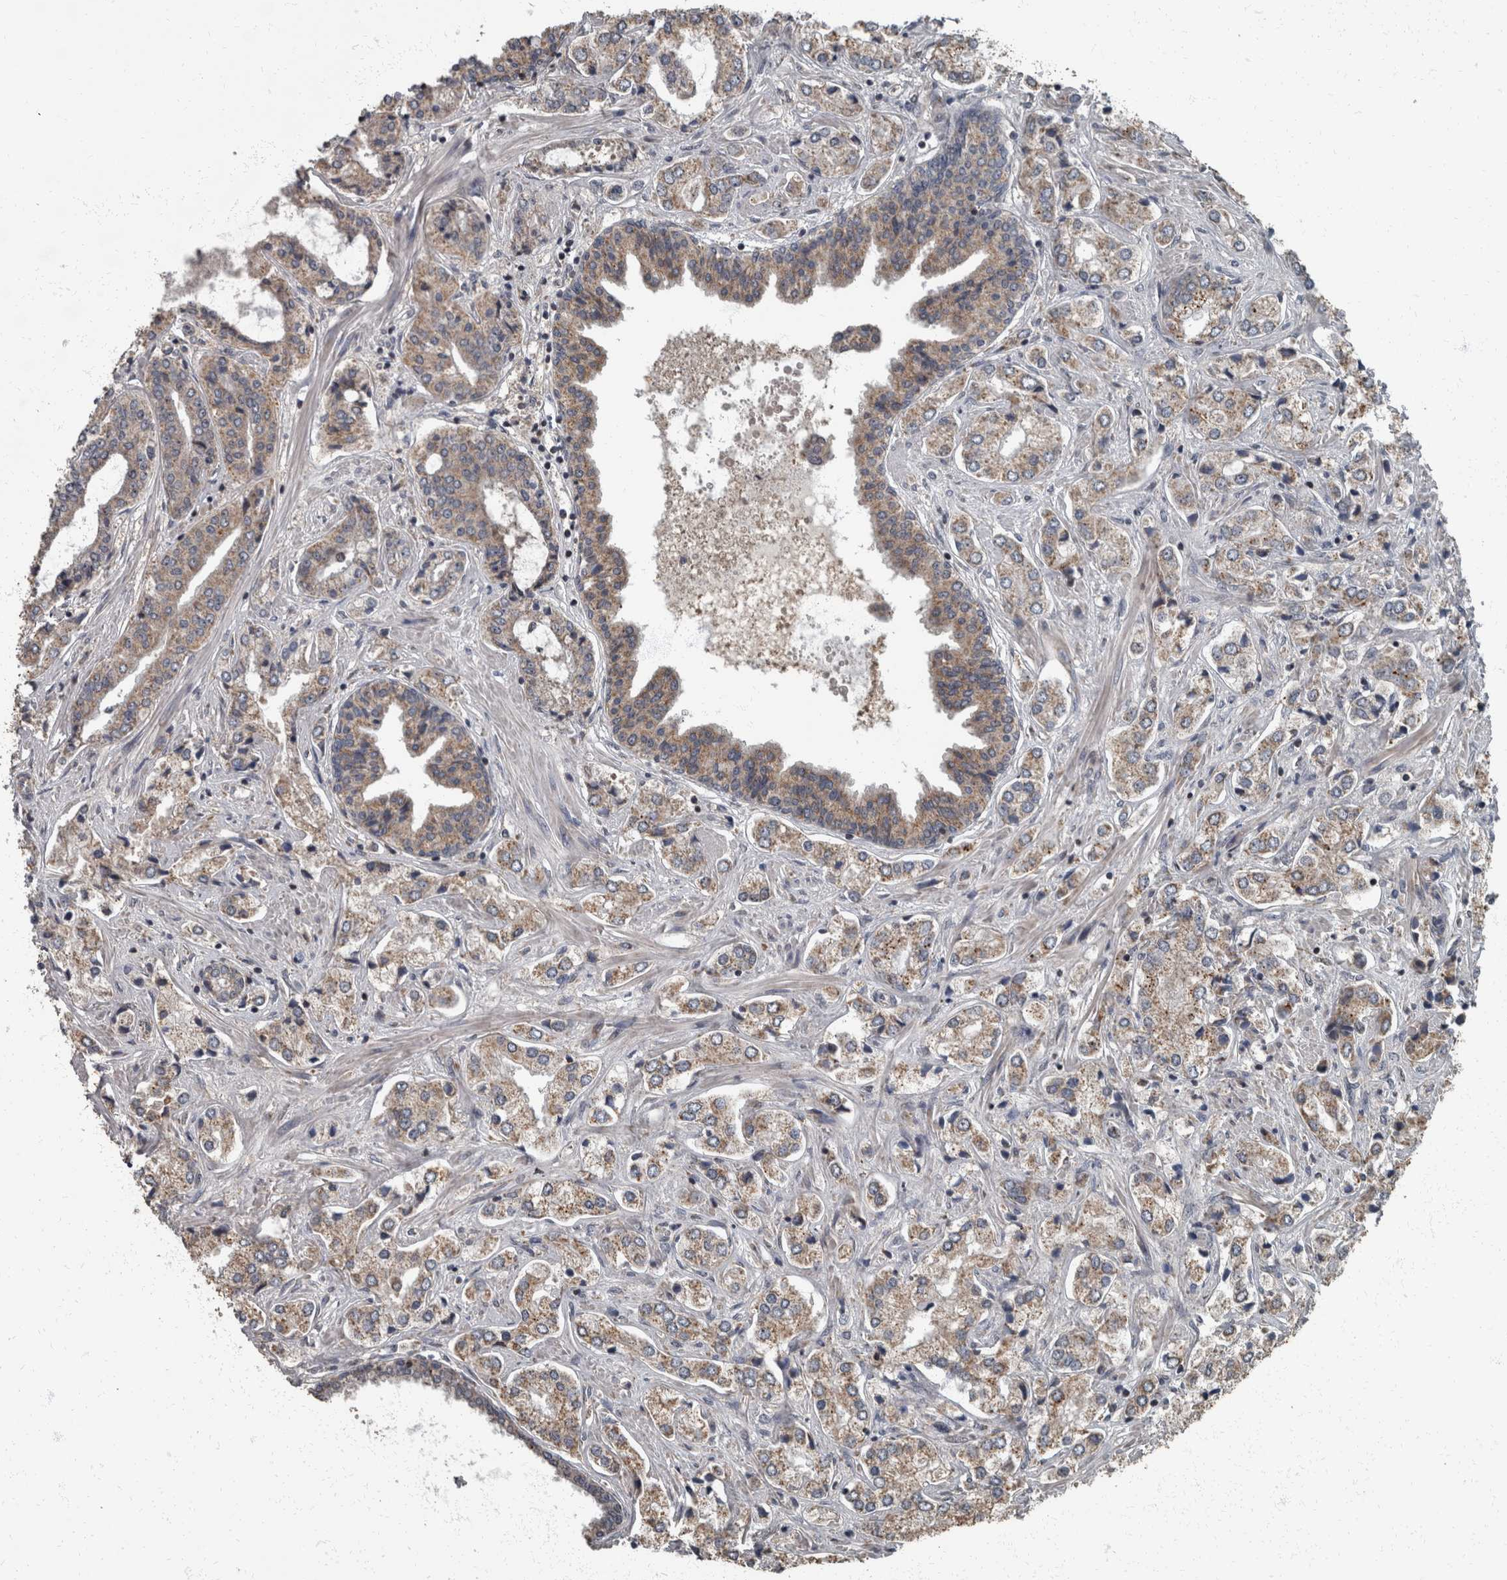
{"staining": {"intensity": "weak", "quantity": ">75%", "location": "cytoplasmic/membranous"}, "tissue": "prostate cancer", "cell_type": "Tumor cells", "image_type": "cancer", "snomed": [{"axis": "morphology", "description": "Adenocarcinoma, High grade"}, {"axis": "topography", "description": "Prostate"}], "caption": "Immunohistochemistry of prostate cancer exhibits low levels of weak cytoplasmic/membranous staining in about >75% of tumor cells.", "gene": "RABGGTB", "patient": {"sex": "male", "age": 66}}